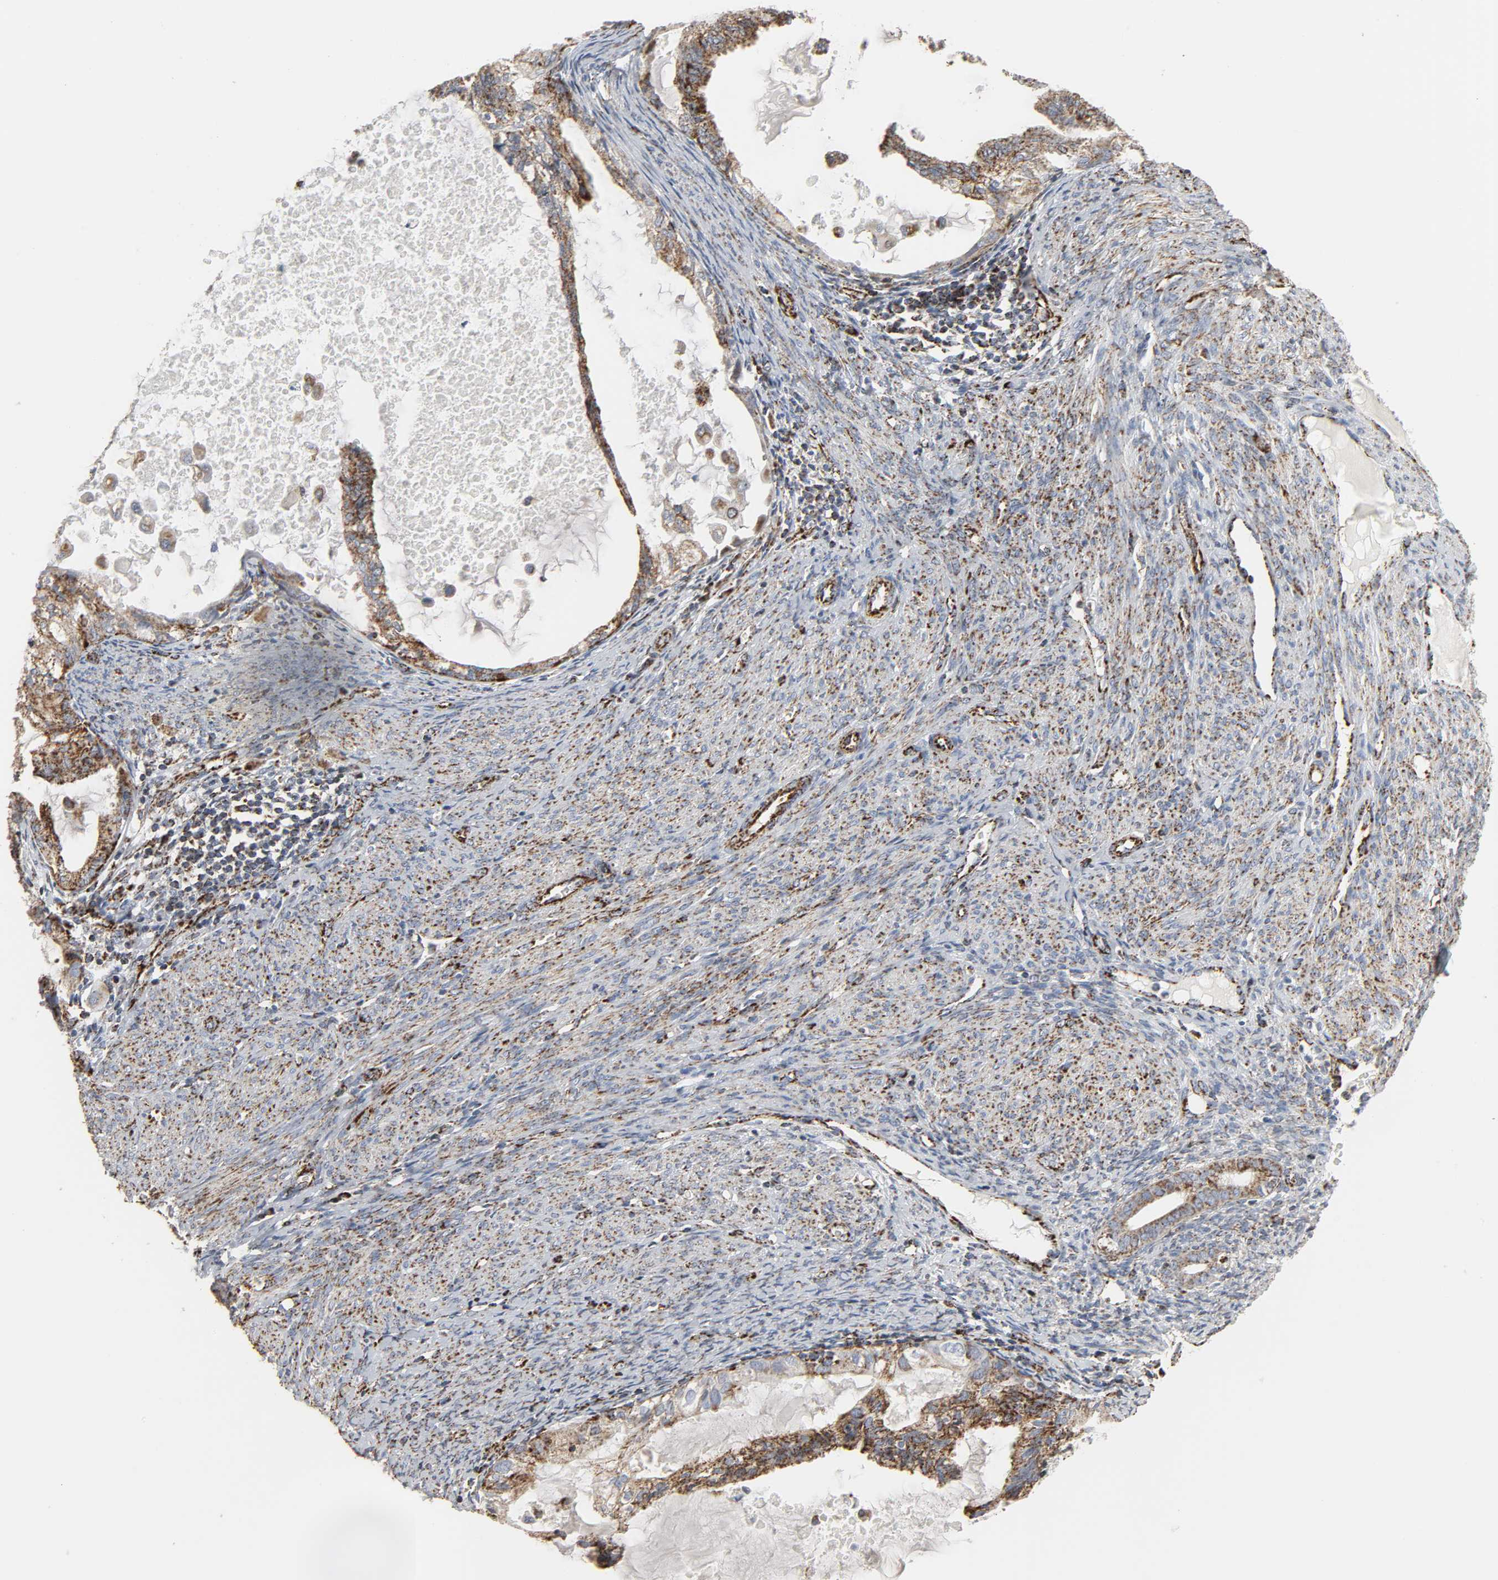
{"staining": {"intensity": "moderate", "quantity": "25%-75%", "location": "cytoplasmic/membranous"}, "tissue": "cervical cancer", "cell_type": "Tumor cells", "image_type": "cancer", "snomed": [{"axis": "morphology", "description": "Normal tissue, NOS"}, {"axis": "morphology", "description": "Adenocarcinoma, NOS"}, {"axis": "topography", "description": "Cervix"}, {"axis": "topography", "description": "Endometrium"}], "caption": "Cervical adenocarcinoma tissue exhibits moderate cytoplasmic/membranous expression in approximately 25%-75% of tumor cells Nuclei are stained in blue.", "gene": "ACAT1", "patient": {"sex": "female", "age": 86}}